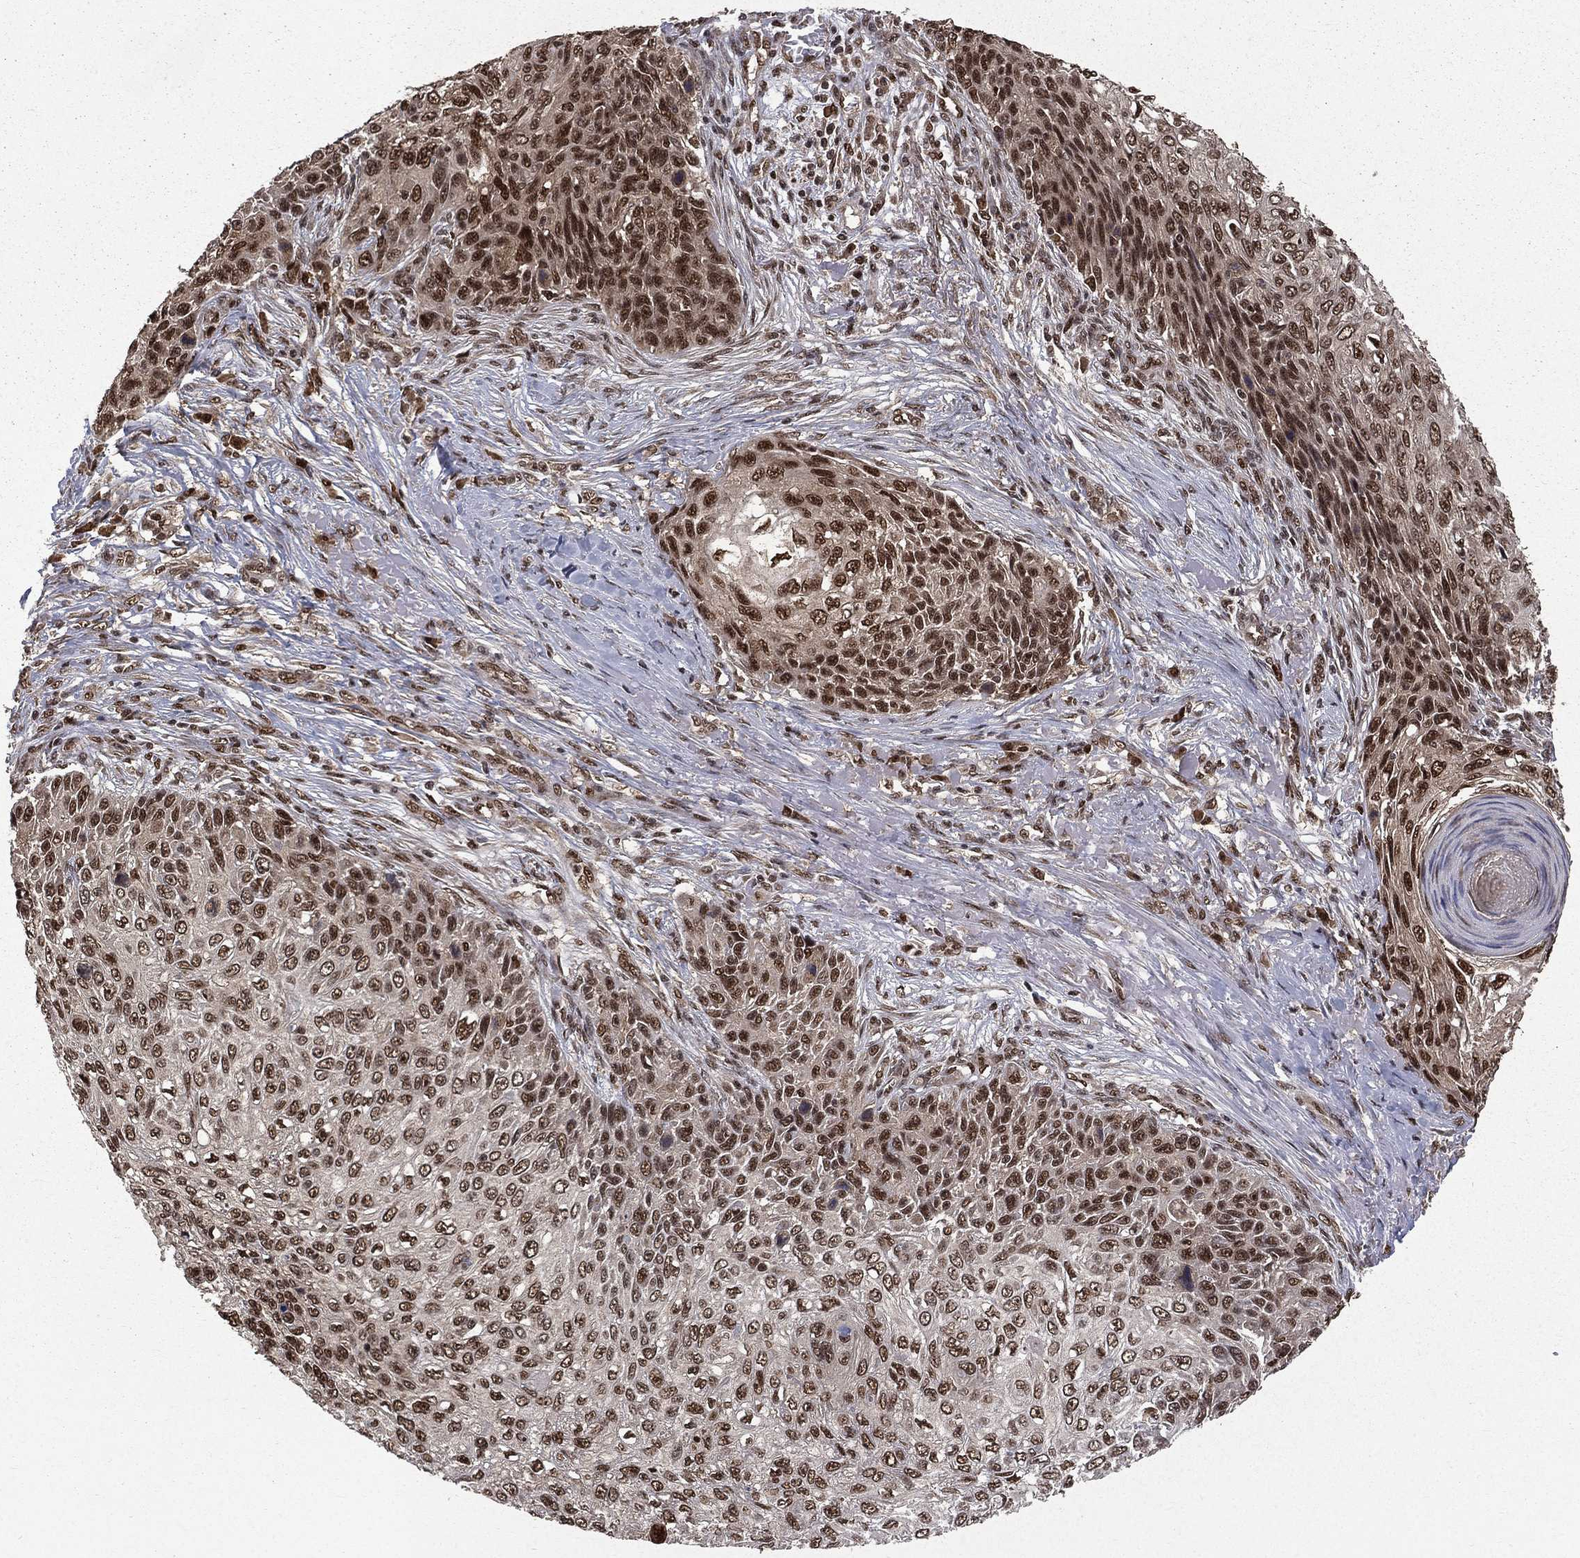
{"staining": {"intensity": "strong", "quantity": ">75%", "location": "nuclear"}, "tissue": "skin cancer", "cell_type": "Tumor cells", "image_type": "cancer", "snomed": [{"axis": "morphology", "description": "Squamous cell carcinoma, NOS"}, {"axis": "topography", "description": "Skin"}], "caption": "Squamous cell carcinoma (skin) tissue reveals strong nuclear expression in about >75% of tumor cells, visualized by immunohistochemistry. Ihc stains the protein of interest in brown and the nuclei are stained blue.", "gene": "JMJD6", "patient": {"sex": "male", "age": 92}}